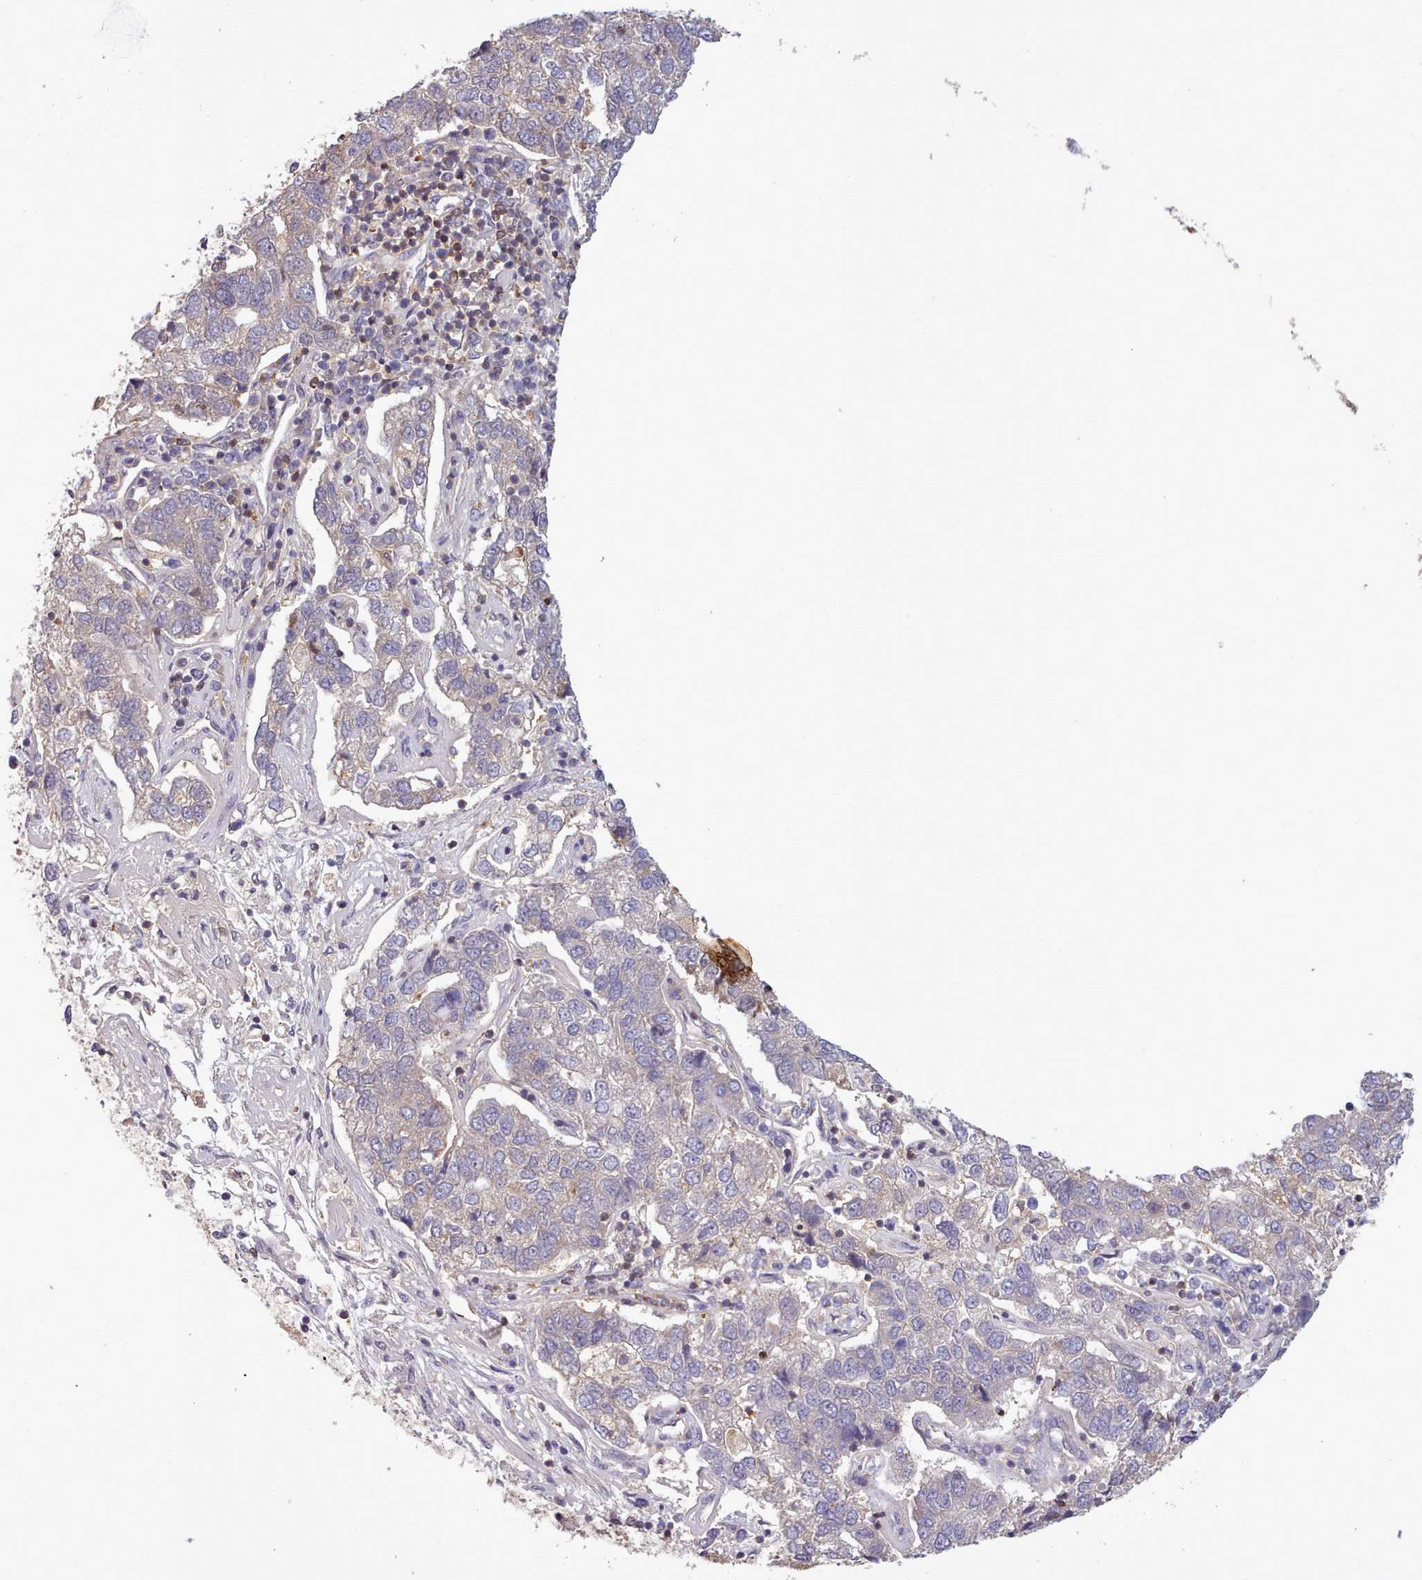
{"staining": {"intensity": "negative", "quantity": "none", "location": "none"}, "tissue": "pancreatic cancer", "cell_type": "Tumor cells", "image_type": "cancer", "snomed": [{"axis": "morphology", "description": "Adenocarcinoma, NOS"}, {"axis": "topography", "description": "Pancreas"}], "caption": "High power microscopy histopathology image of an immunohistochemistry histopathology image of pancreatic cancer, revealing no significant staining in tumor cells.", "gene": "ARL17A", "patient": {"sex": "female", "age": 61}}